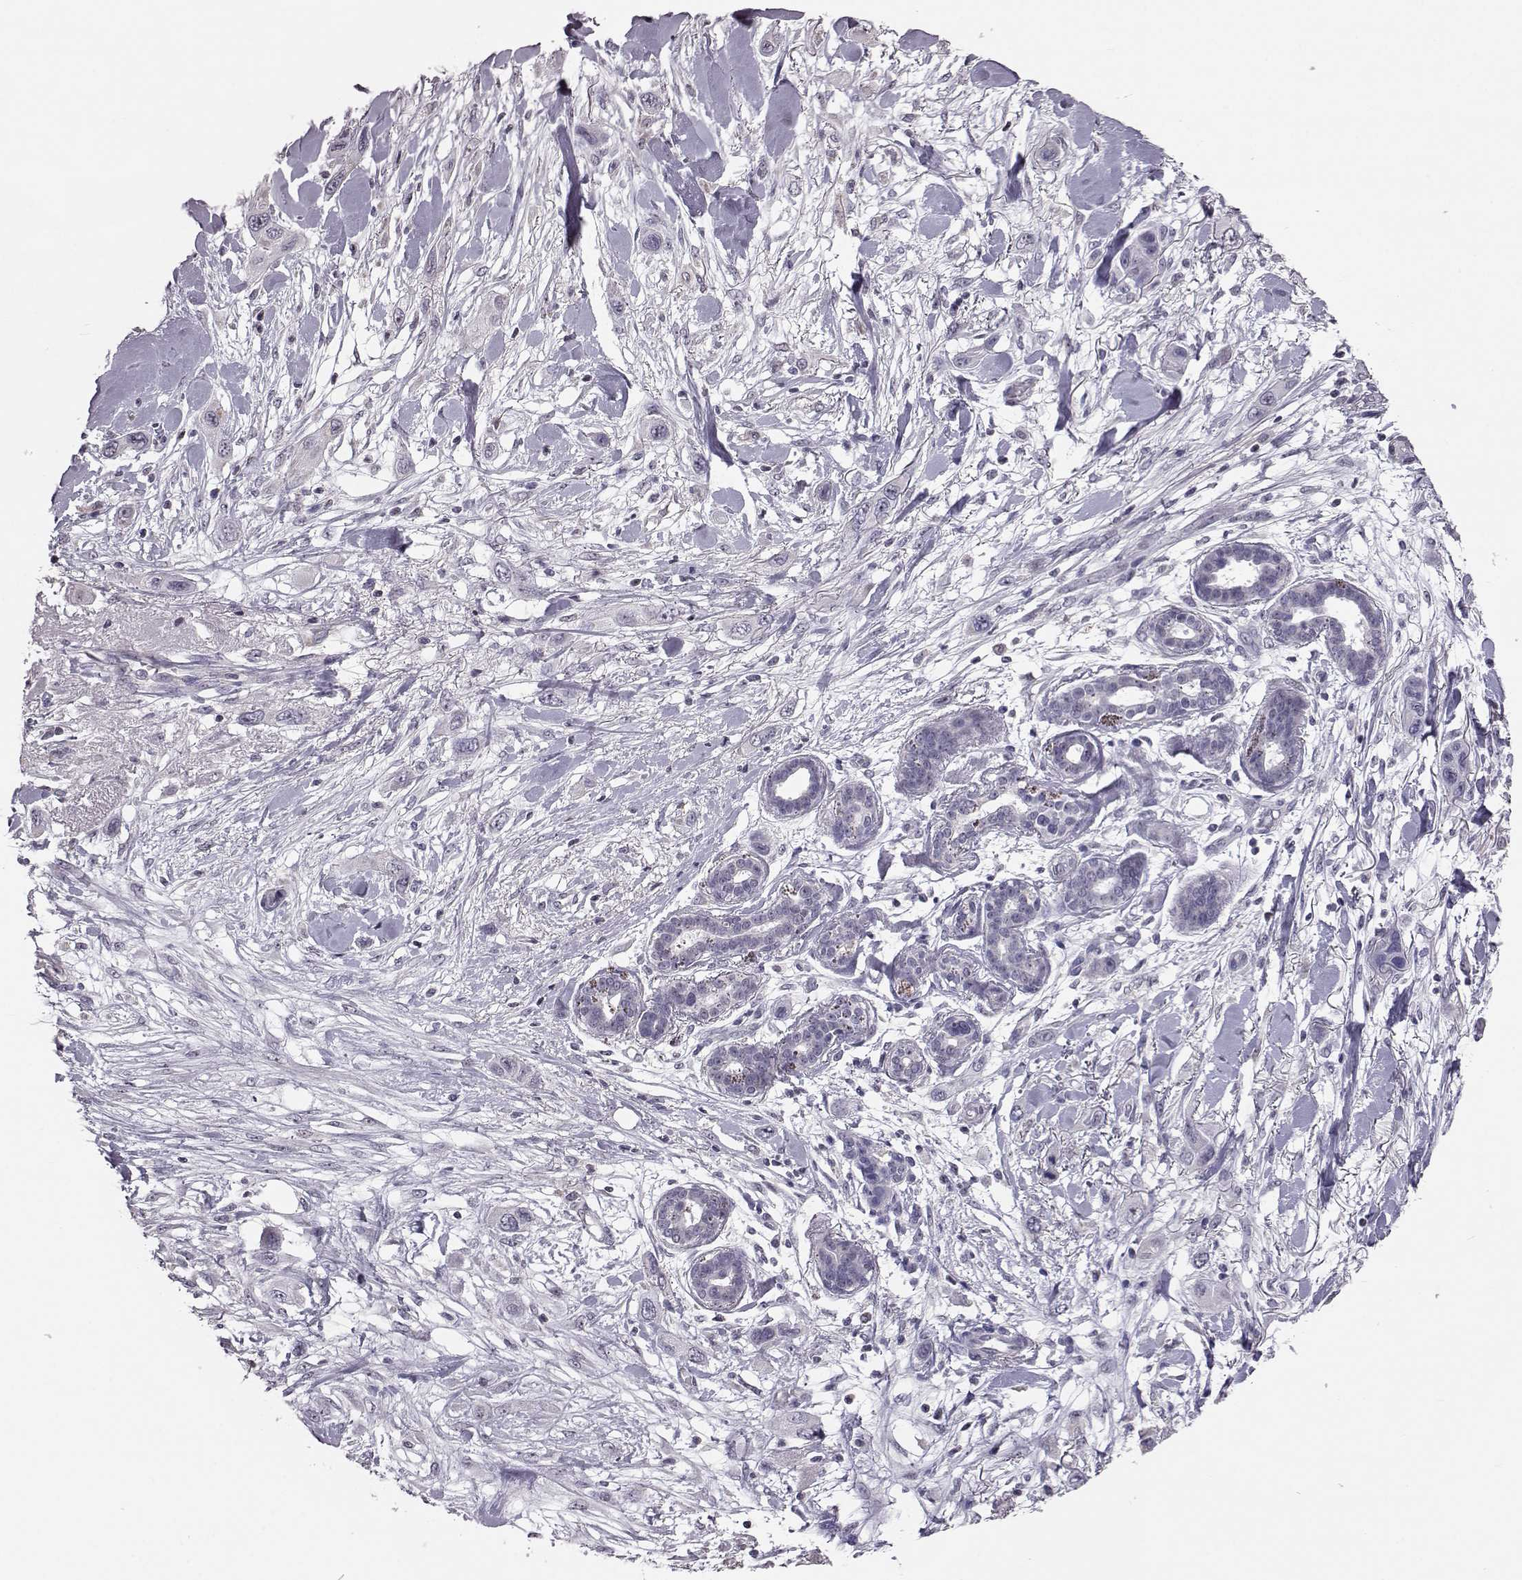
{"staining": {"intensity": "negative", "quantity": "none", "location": "none"}, "tissue": "skin cancer", "cell_type": "Tumor cells", "image_type": "cancer", "snomed": [{"axis": "morphology", "description": "Squamous cell carcinoma, NOS"}, {"axis": "topography", "description": "Skin"}], "caption": "Image shows no protein staining in tumor cells of squamous cell carcinoma (skin) tissue. Nuclei are stained in blue.", "gene": "ALDH3A1", "patient": {"sex": "male", "age": 79}}